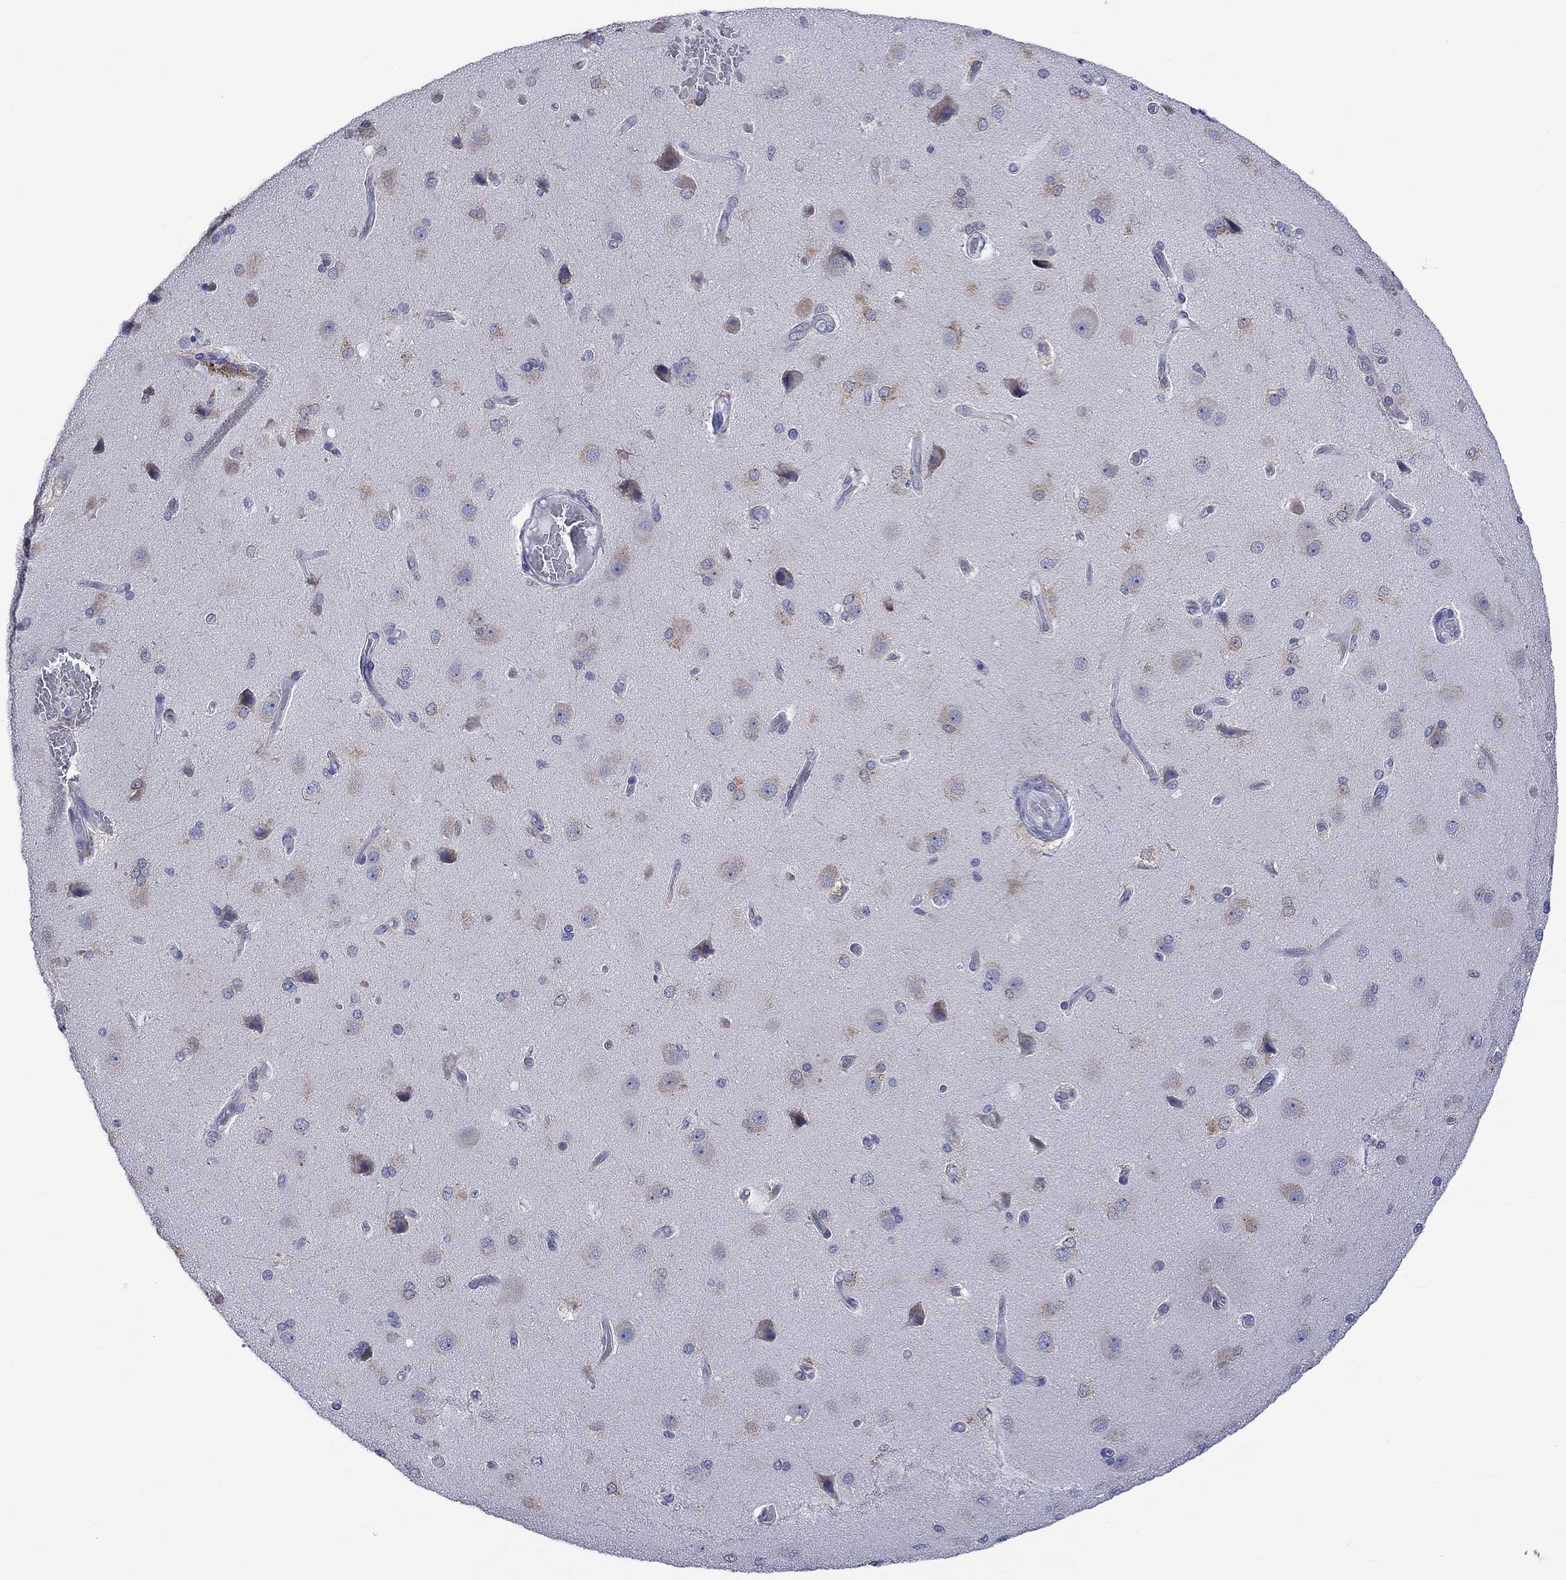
{"staining": {"intensity": "negative", "quantity": "none", "location": "none"}, "tissue": "cerebral cortex", "cell_type": "Endothelial cells", "image_type": "normal", "snomed": [{"axis": "morphology", "description": "Normal tissue, NOS"}, {"axis": "morphology", "description": "Glioma, malignant, High grade"}, {"axis": "topography", "description": "Cerebral cortex"}], "caption": "A histopathology image of cerebral cortex stained for a protein exhibits no brown staining in endothelial cells.", "gene": "CERS1", "patient": {"sex": "male", "age": 77}}